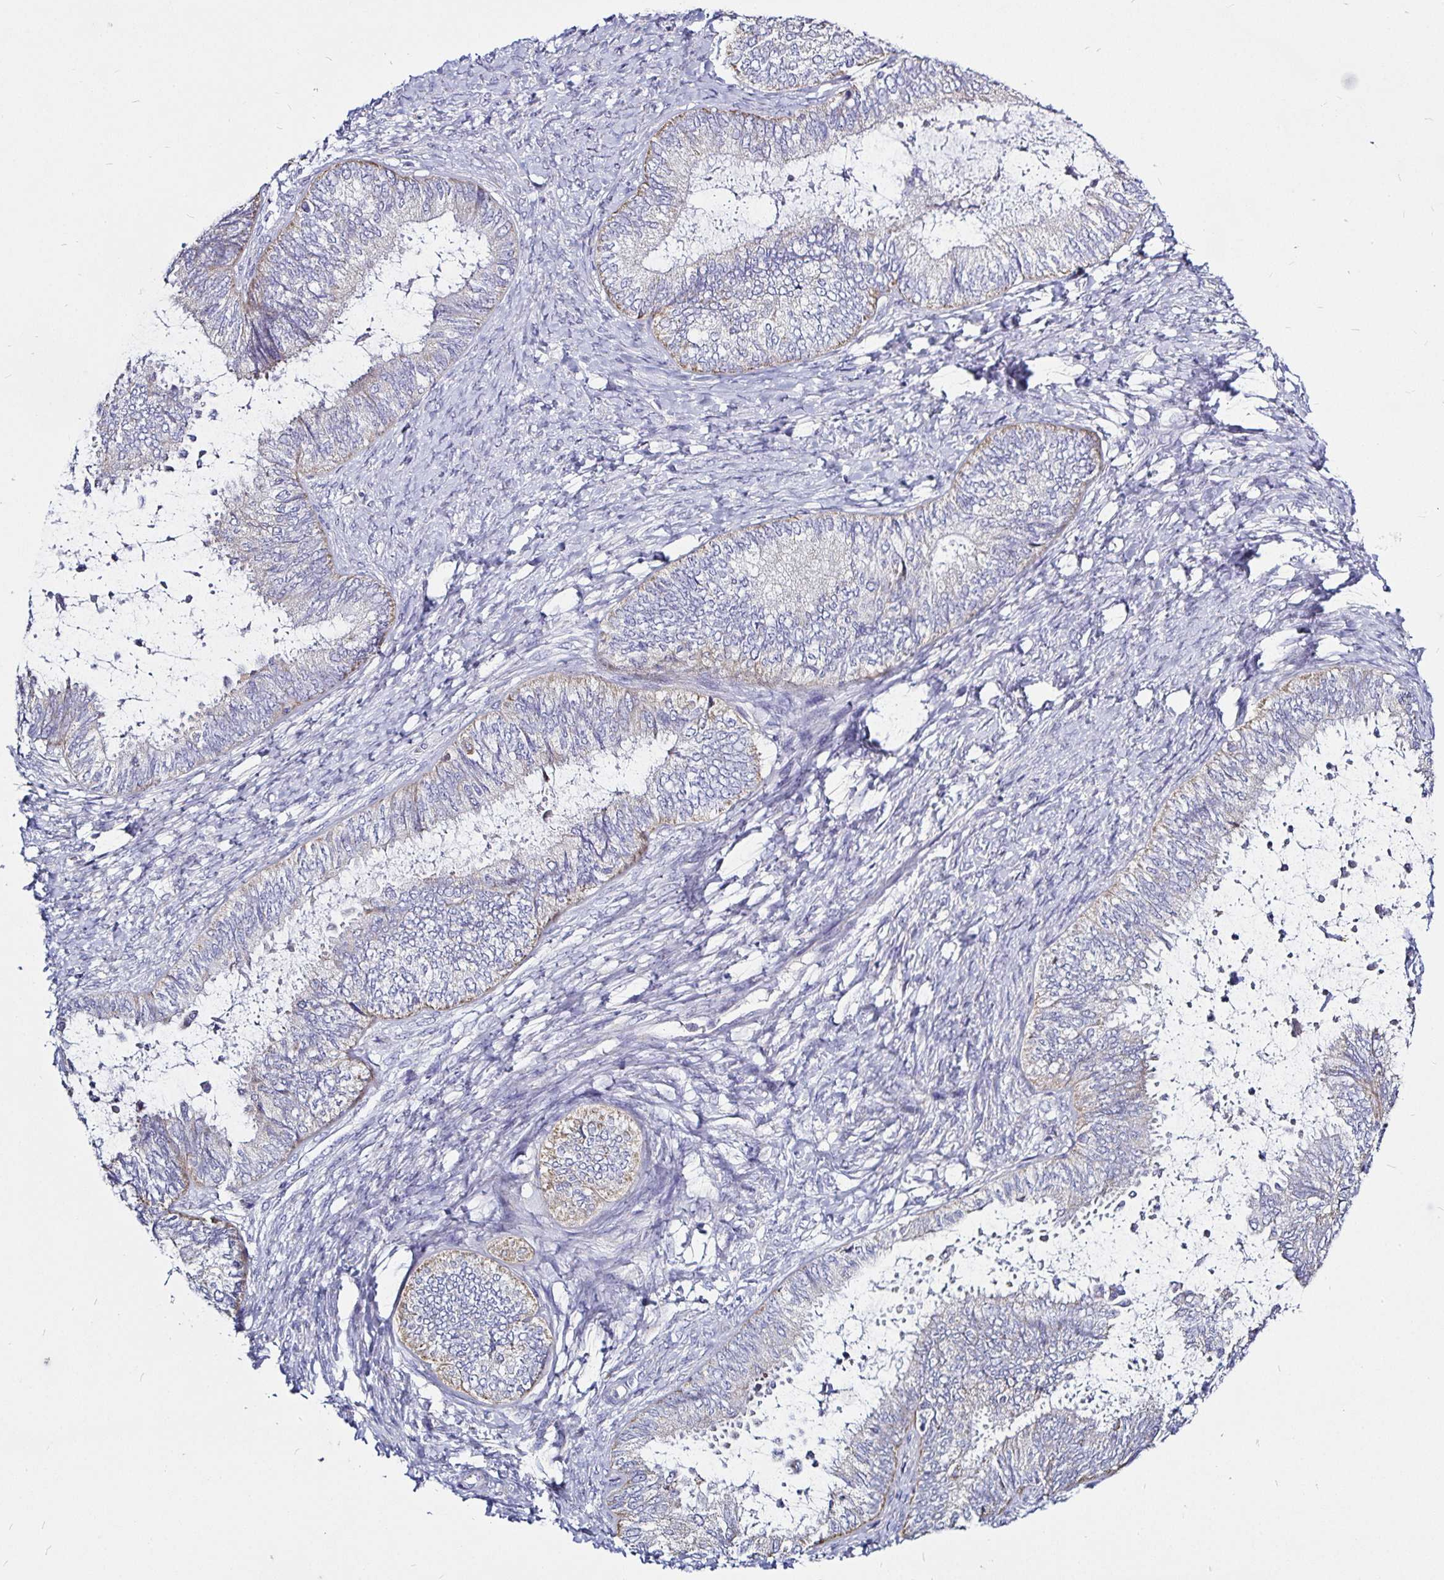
{"staining": {"intensity": "weak", "quantity": "<25%", "location": "cytoplasmic/membranous"}, "tissue": "ovarian cancer", "cell_type": "Tumor cells", "image_type": "cancer", "snomed": [{"axis": "morphology", "description": "Carcinoma, endometroid"}, {"axis": "topography", "description": "Ovary"}], "caption": "There is no significant staining in tumor cells of ovarian endometroid carcinoma.", "gene": "PGAM2", "patient": {"sex": "female", "age": 70}}